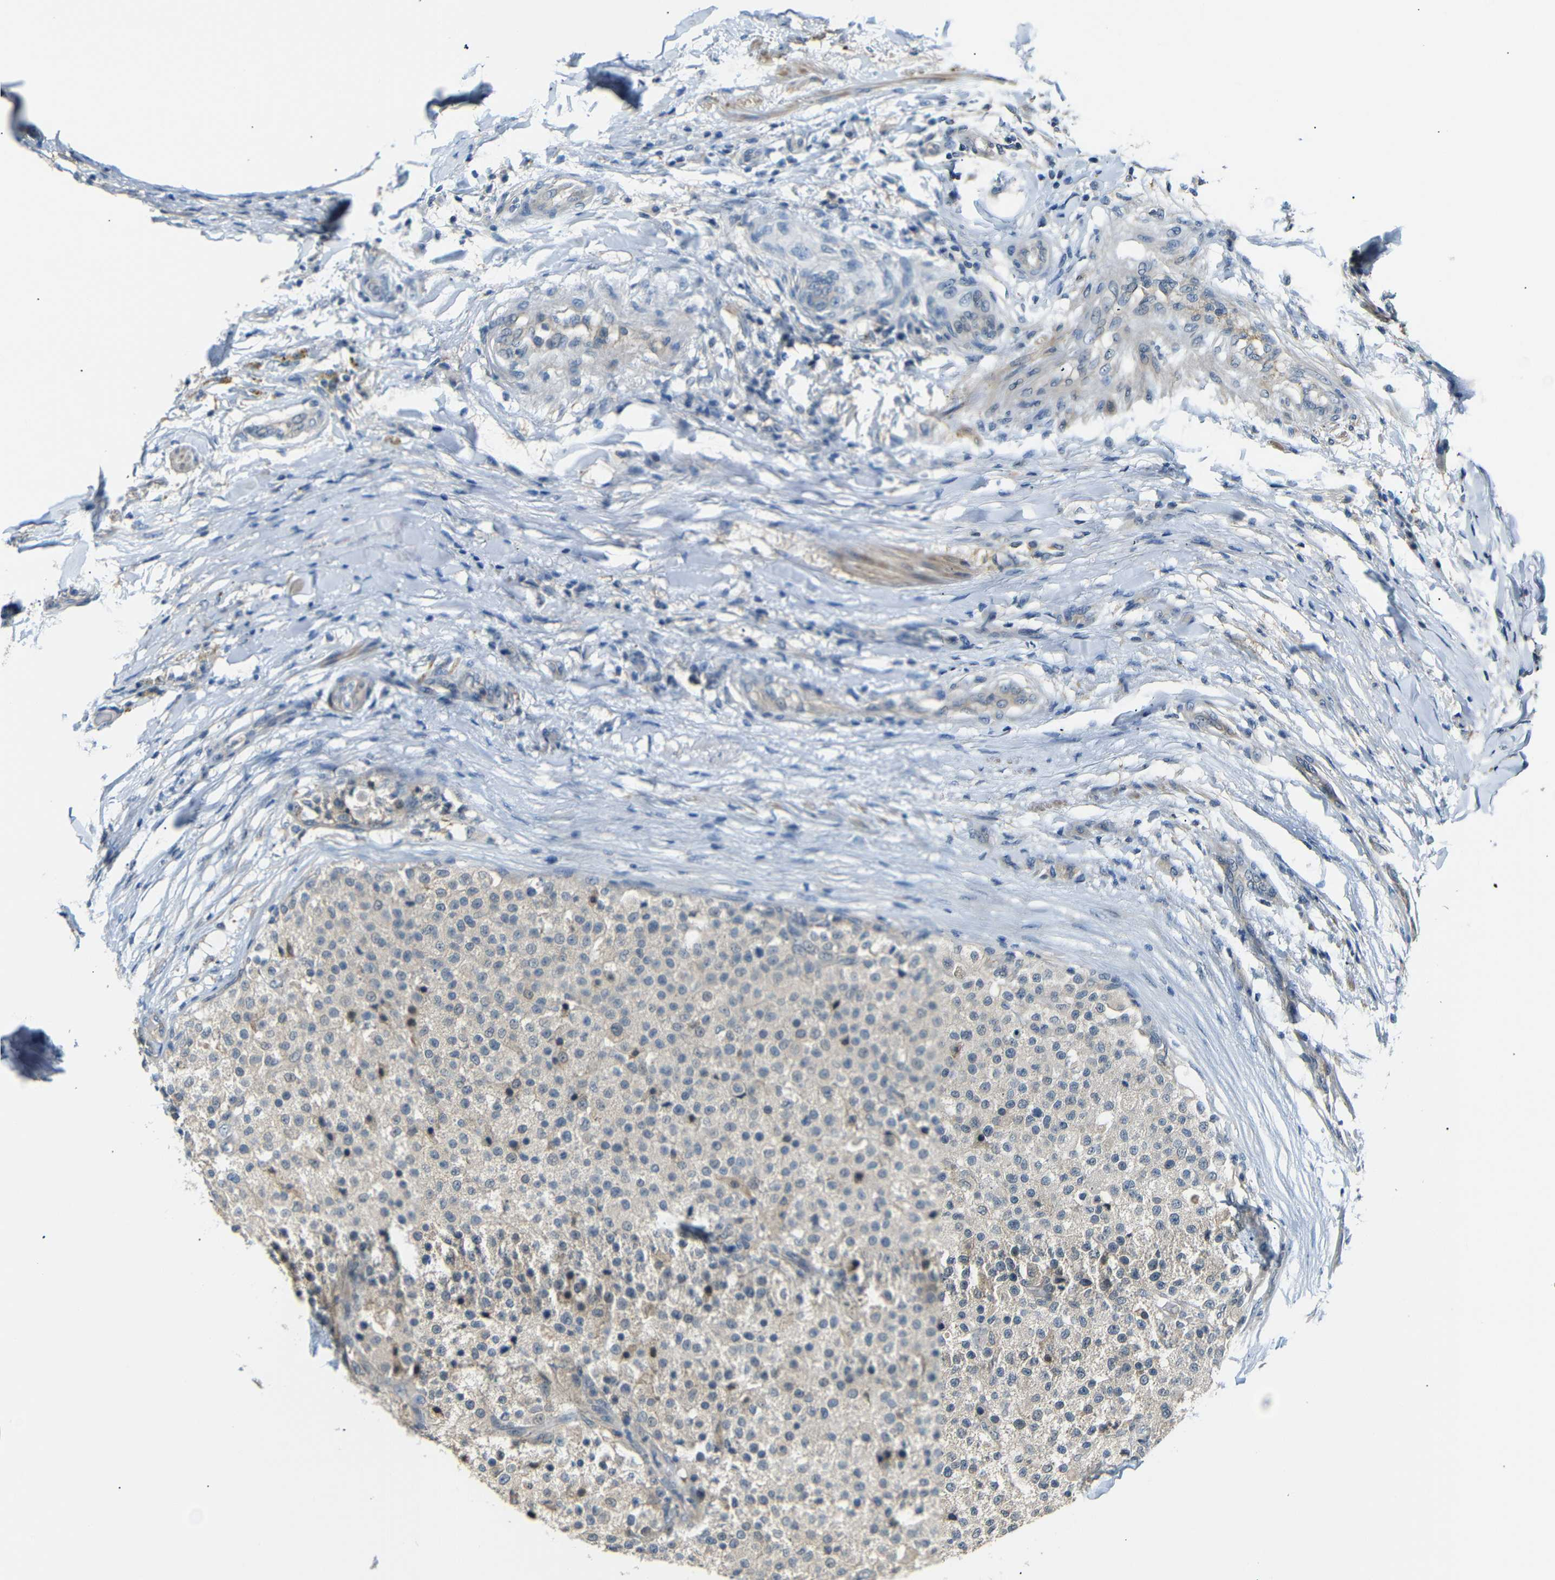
{"staining": {"intensity": "negative", "quantity": "none", "location": "none"}, "tissue": "testis cancer", "cell_type": "Tumor cells", "image_type": "cancer", "snomed": [{"axis": "morphology", "description": "Seminoma, NOS"}, {"axis": "topography", "description": "Testis"}], "caption": "A high-resolution histopathology image shows immunohistochemistry (IHC) staining of seminoma (testis), which demonstrates no significant positivity in tumor cells.", "gene": "SFN", "patient": {"sex": "male", "age": 59}}